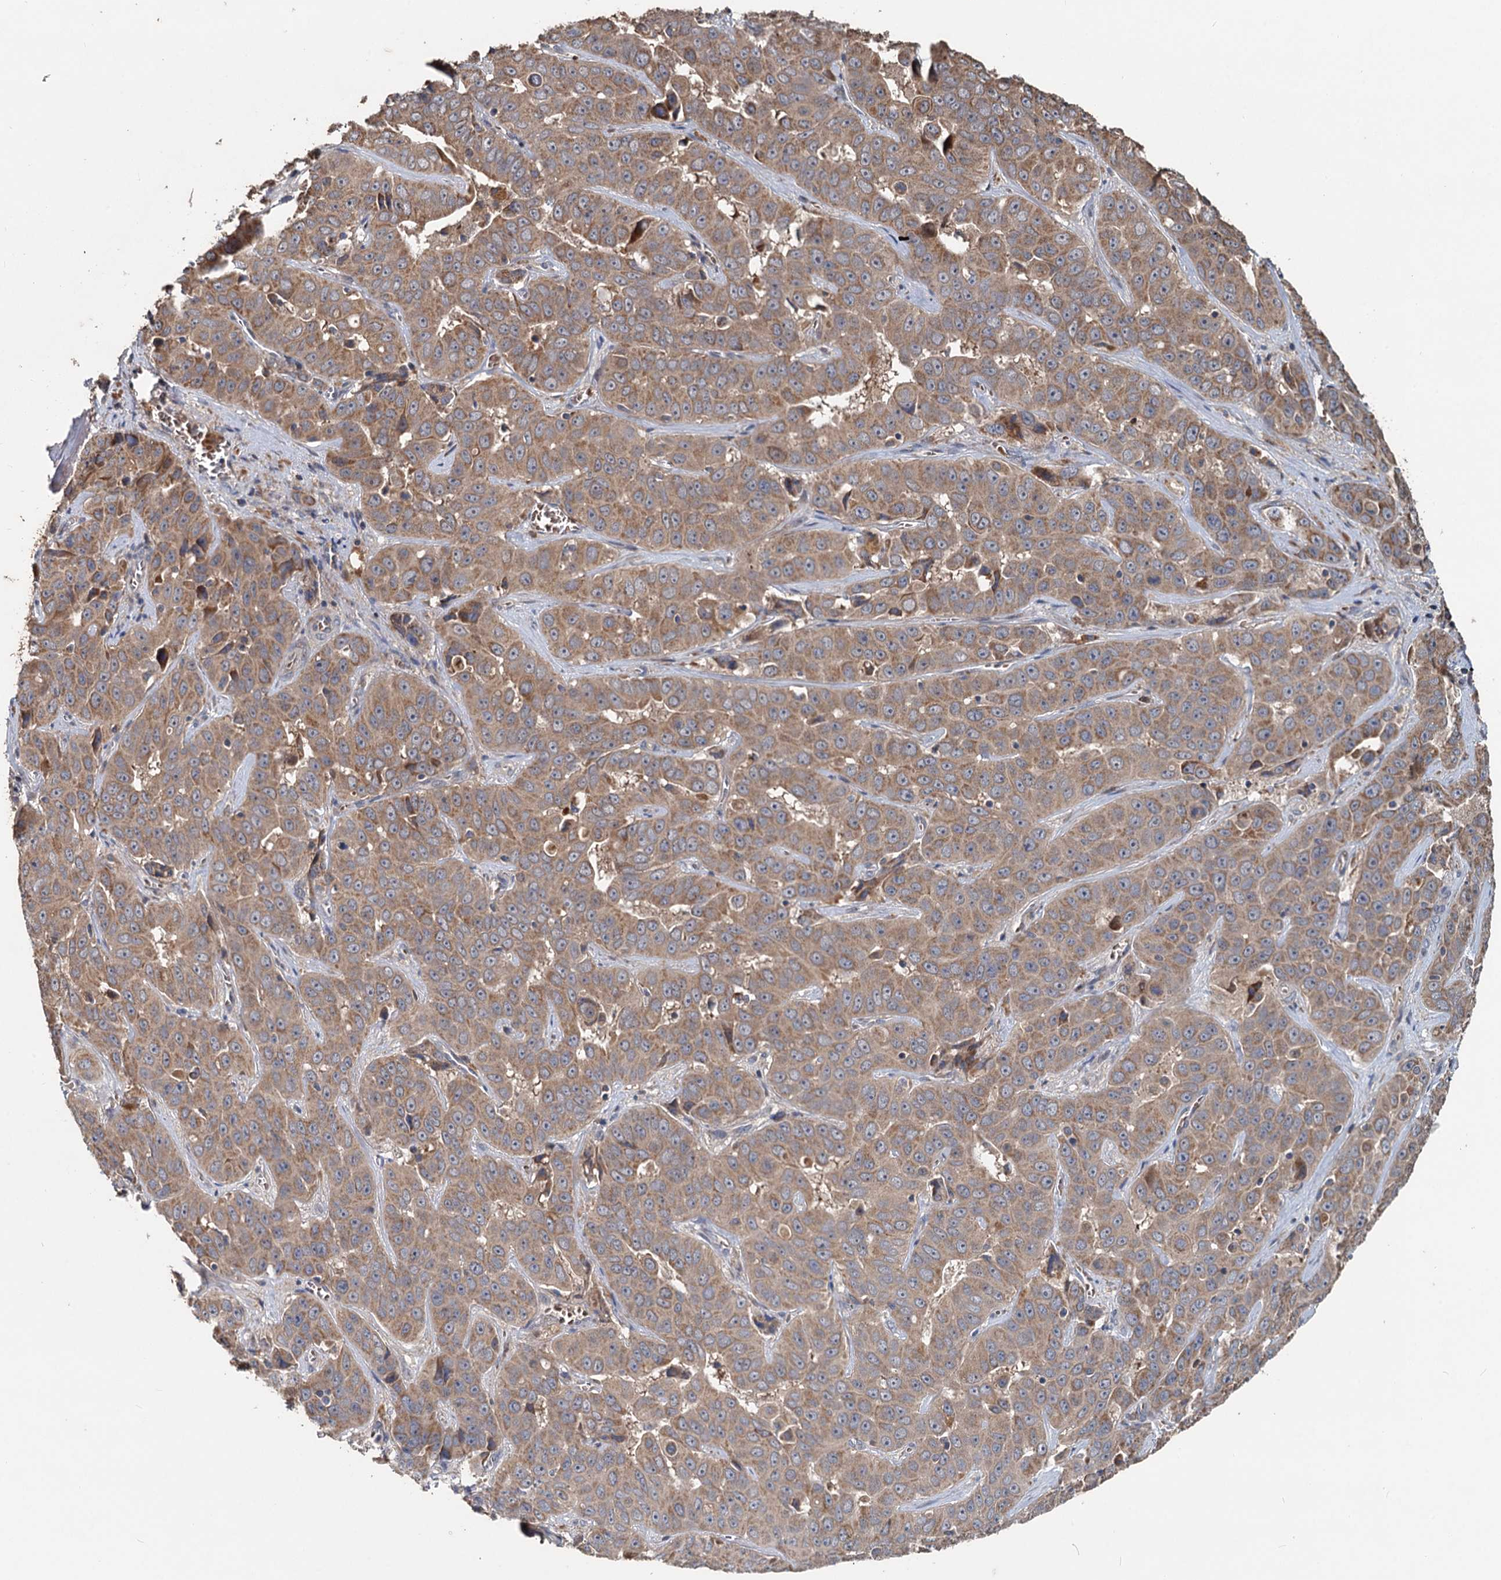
{"staining": {"intensity": "moderate", "quantity": ">75%", "location": "cytoplasmic/membranous"}, "tissue": "liver cancer", "cell_type": "Tumor cells", "image_type": "cancer", "snomed": [{"axis": "morphology", "description": "Cholangiocarcinoma"}, {"axis": "topography", "description": "Liver"}], "caption": "IHC staining of liver cholangiocarcinoma, which demonstrates medium levels of moderate cytoplasmic/membranous expression in approximately >75% of tumor cells indicating moderate cytoplasmic/membranous protein expression. The staining was performed using DAB (3,3'-diaminobenzidine) (brown) for protein detection and nuclei were counterstained in hematoxylin (blue).", "gene": "OTUB1", "patient": {"sex": "female", "age": 52}}